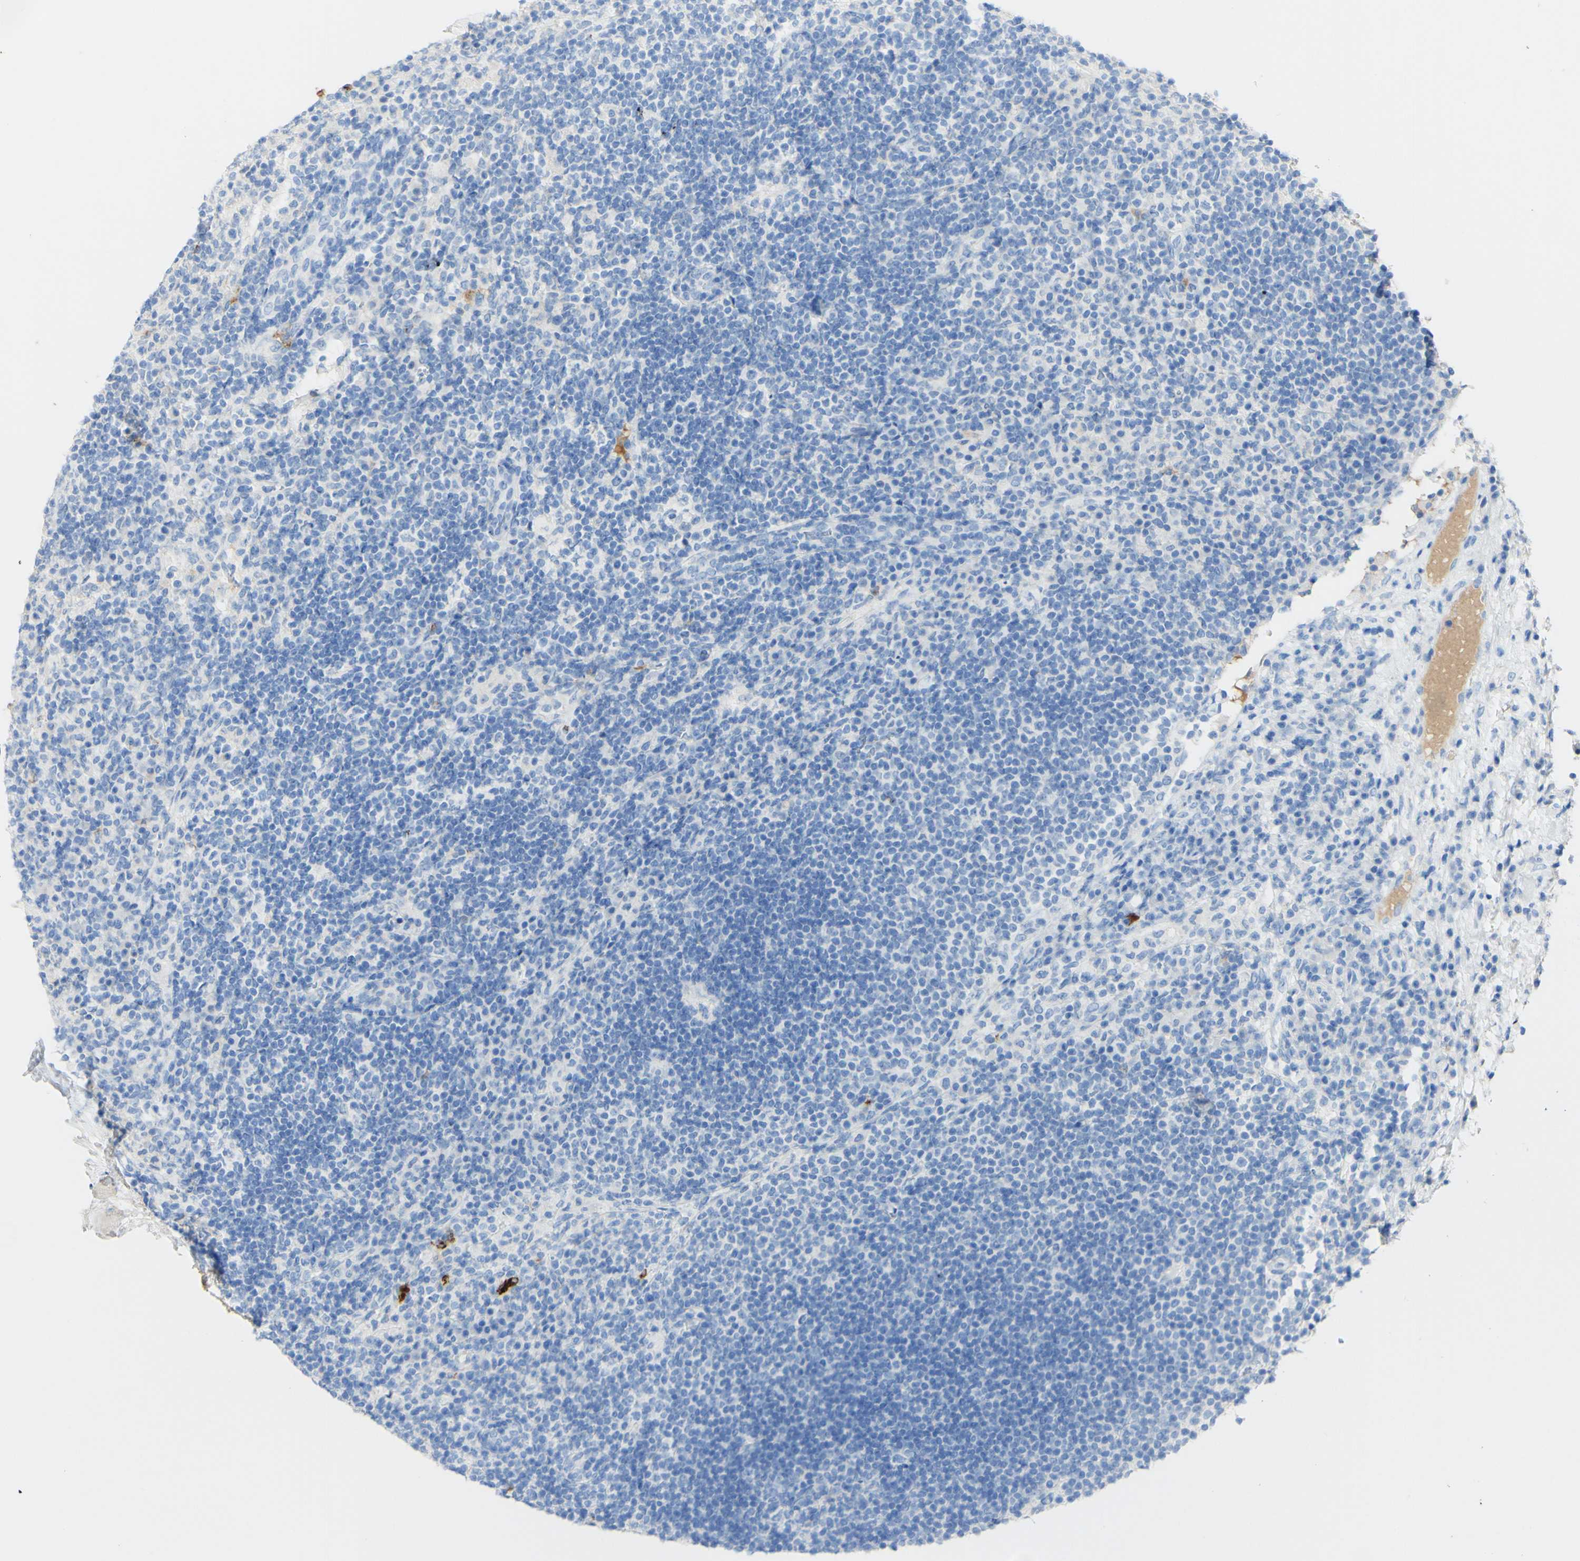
{"staining": {"intensity": "negative", "quantity": "none", "location": "none"}, "tissue": "lymph node", "cell_type": "Germinal center cells", "image_type": "normal", "snomed": [{"axis": "morphology", "description": "Normal tissue, NOS"}, {"axis": "topography", "description": "Lymph node"}], "caption": "Photomicrograph shows no protein expression in germinal center cells of normal lymph node.", "gene": "PIGR", "patient": {"sex": "female", "age": 53}}